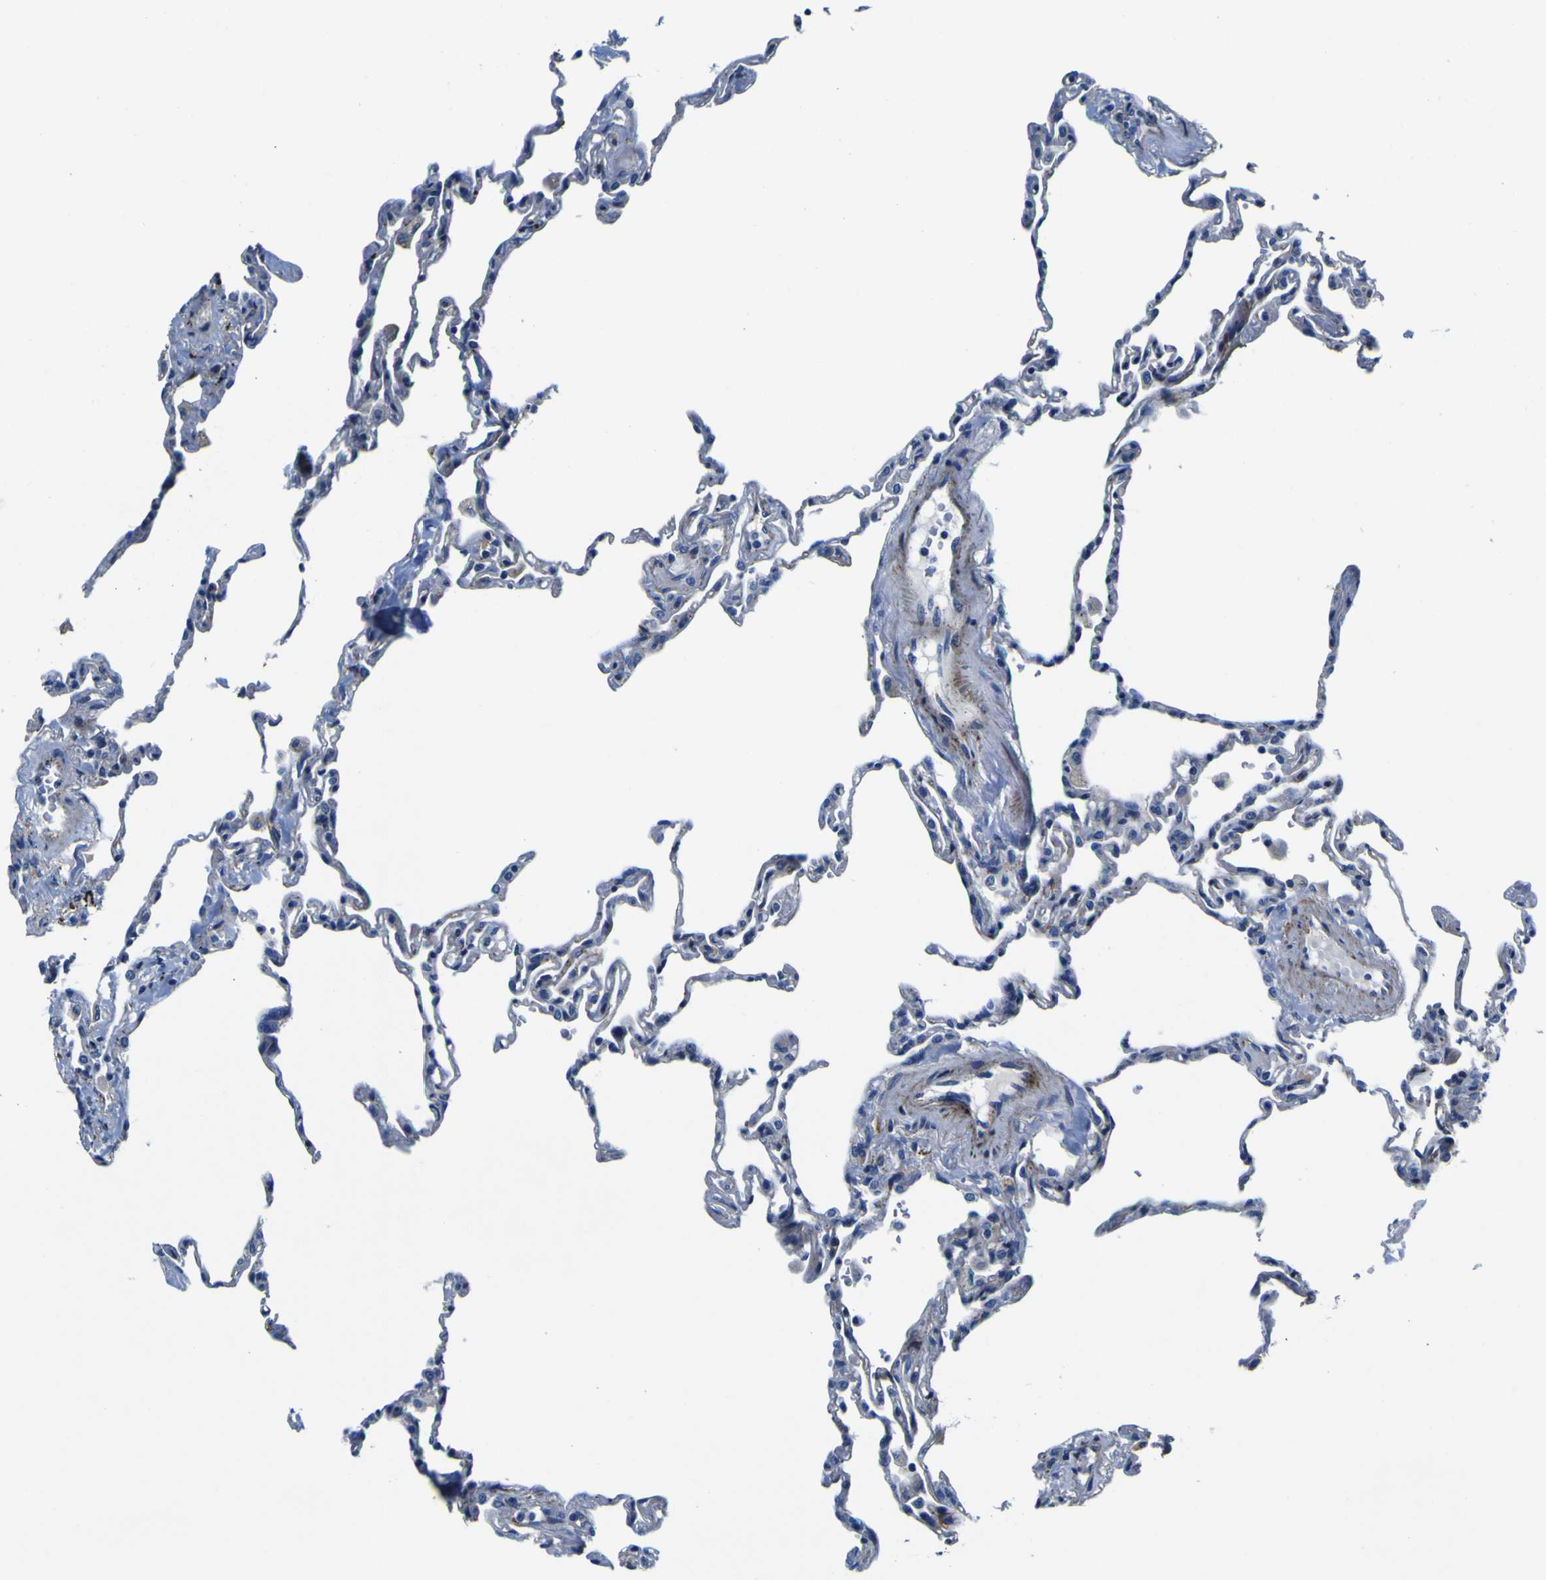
{"staining": {"intensity": "weak", "quantity": "<25%", "location": "cytoplasmic/membranous"}, "tissue": "lung", "cell_type": "Alveolar cells", "image_type": "normal", "snomed": [{"axis": "morphology", "description": "Normal tissue, NOS"}, {"axis": "topography", "description": "Lung"}], "caption": "Image shows no protein expression in alveolar cells of unremarkable lung. (DAB (3,3'-diaminobenzidine) immunohistochemistry visualized using brightfield microscopy, high magnification).", "gene": "AGAP3", "patient": {"sex": "male", "age": 59}}